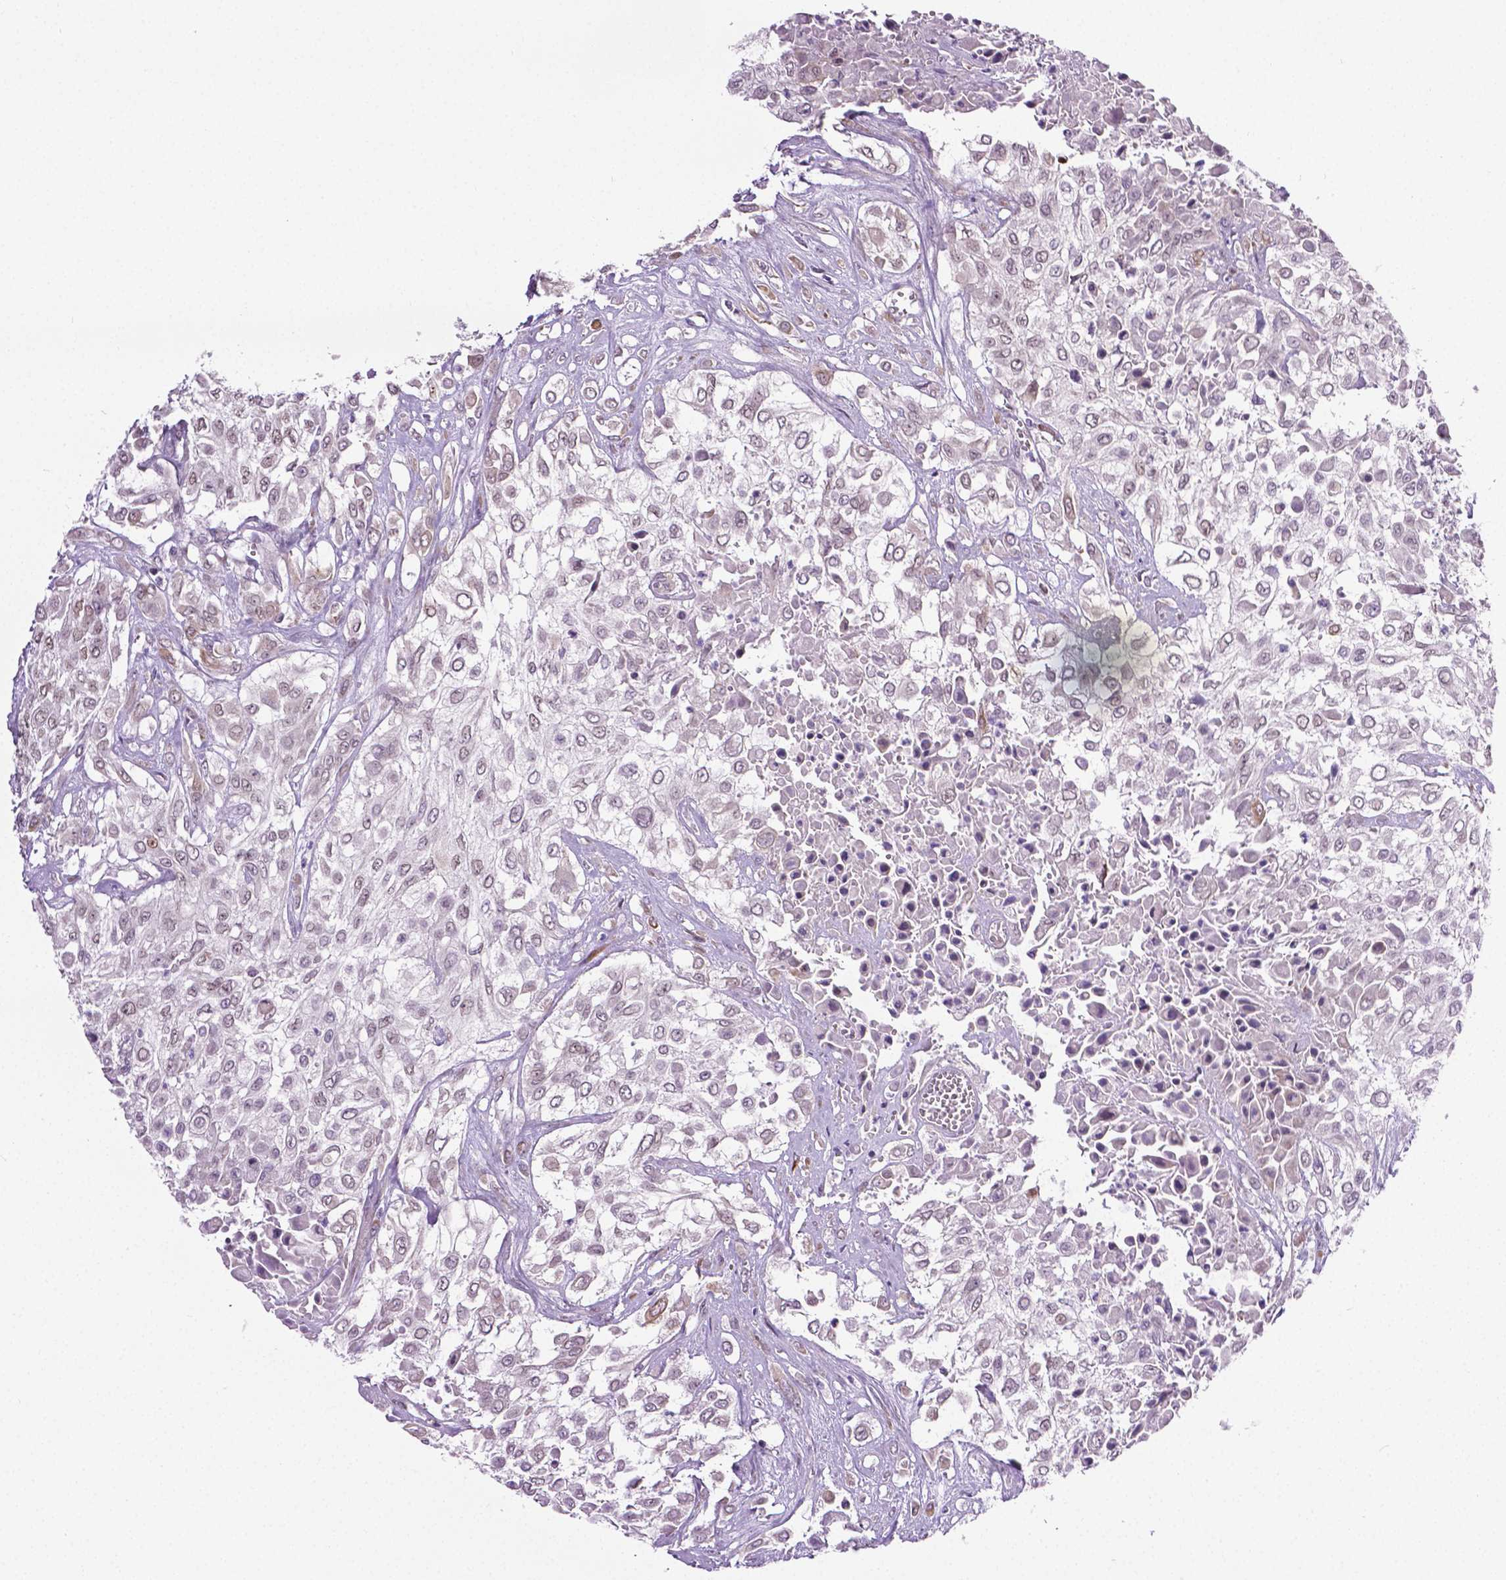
{"staining": {"intensity": "weak", "quantity": "25%-75%", "location": "nuclear"}, "tissue": "urothelial cancer", "cell_type": "Tumor cells", "image_type": "cancer", "snomed": [{"axis": "morphology", "description": "Urothelial carcinoma, High grade"}, {"axis": "topography", "description": "Urinary bladder"}], "caption": "The micrograph displays a brown stain indicating the presence of a protein in the nuclear of tumor cells in urothelial carcinoma (high-grade).", "gene": "PTGER3", "patient": {"sex": "male", "age": 57}}